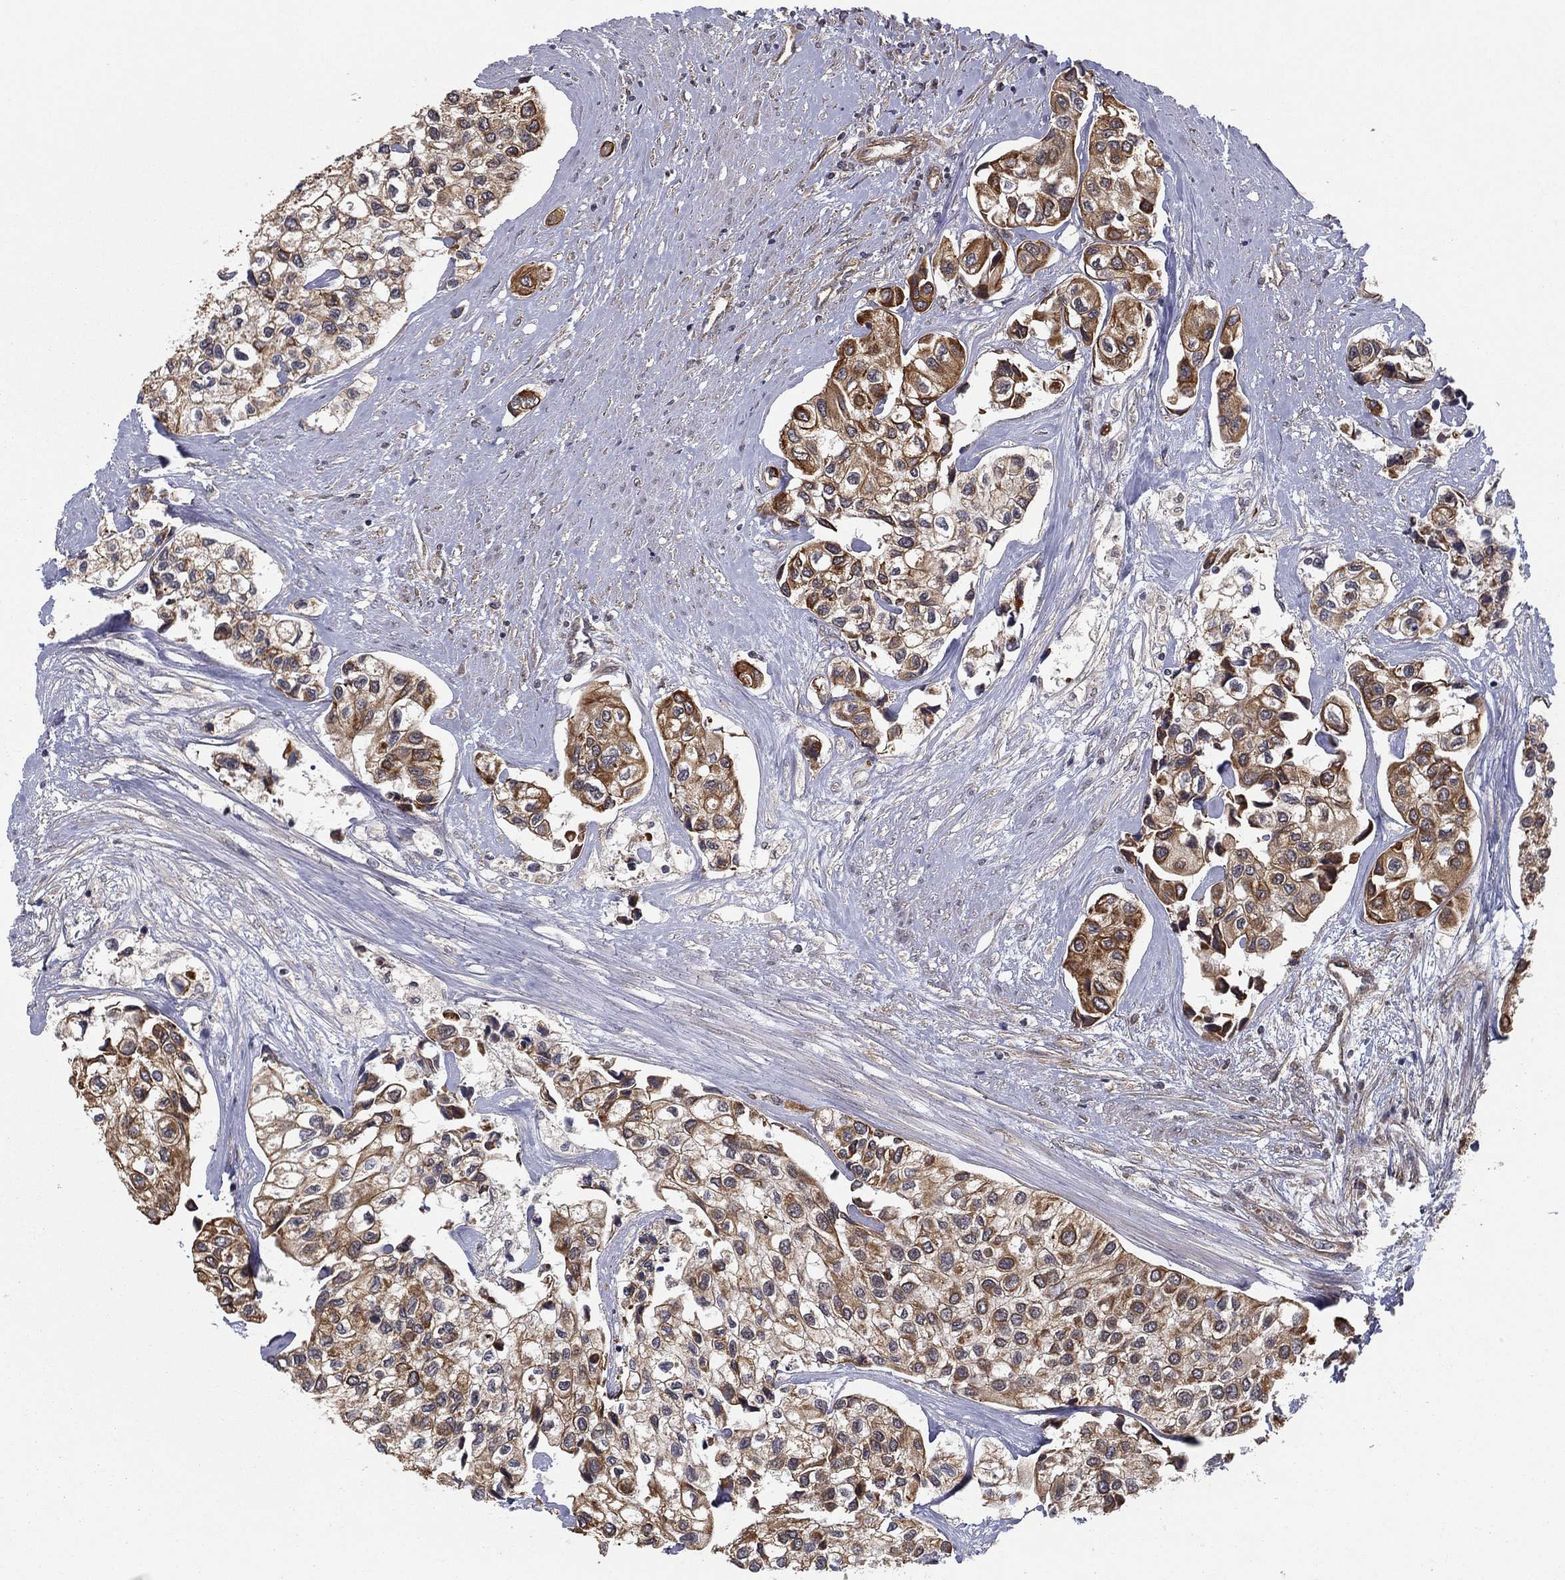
{"staining": {"intensity": "moderate", "quantity": ">75%", "location": "cytoplasmic/membranous"}, "tissue": "urothelial cancer", "cell_type": "Tumor cells", "image_type": "cancer", "snomed": [{"axis": "morphology", "description": "Urothelial carcinoma, High grade"}, {"axis": "topography", "description": "Urinary bladder"}], "caption": "Immunohistochemistry (IHC) of human urothelial cancer shows medium levels of moderate cytoplasmic/membranous staining in approximately >75% of tumor cells. Using DAB (3,3'-diaminobenzidine) (brown) and hematoxylin (blue) stains, captured at high magnification using brightfield microscopy.", "gene": "UACA", "patient": {"sex": "male", "age": 73}}